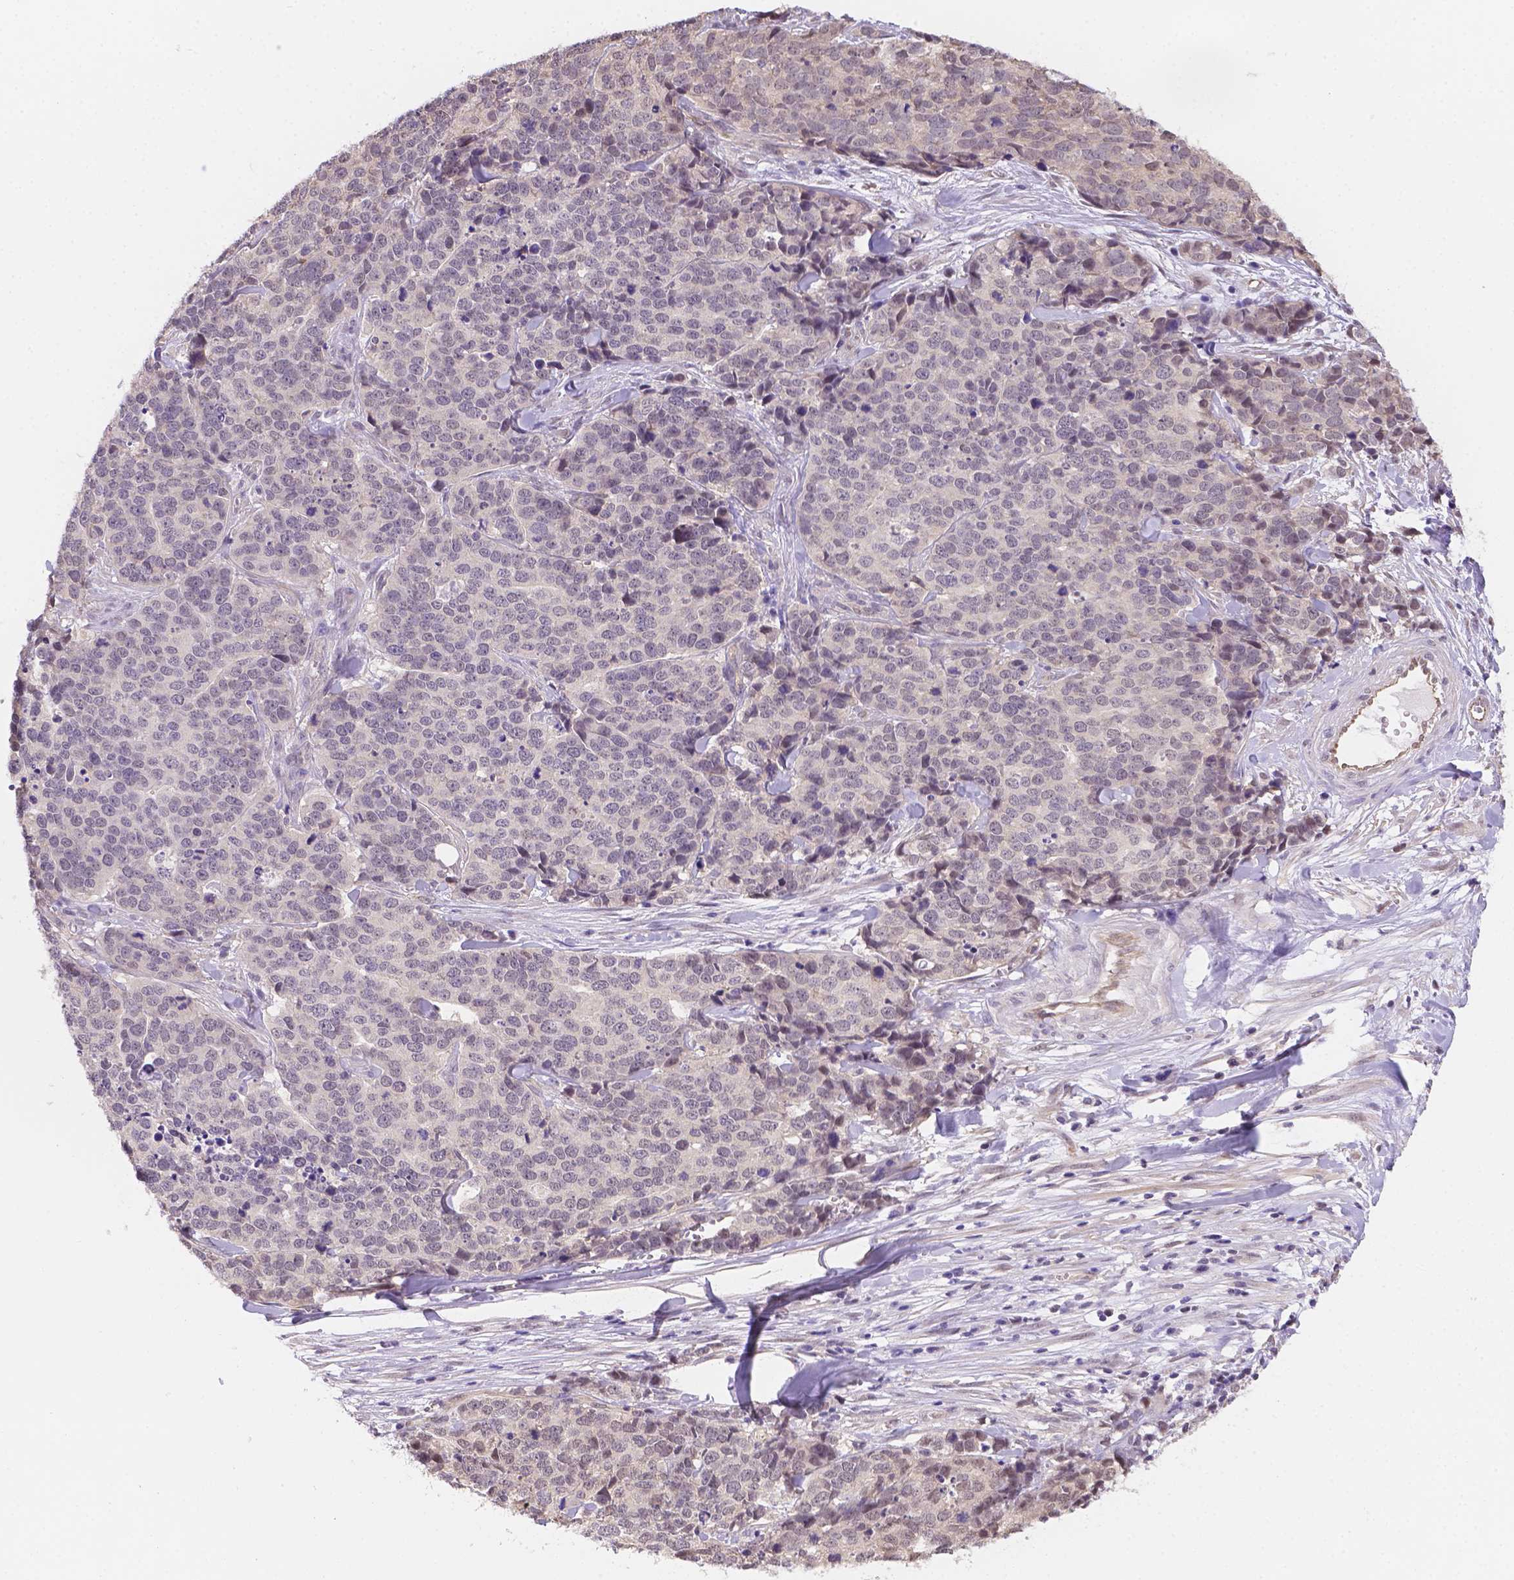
{"staining": {"intensity": "negative", "quantity": "none", "location": "none"}, "tissue": "ovarian cancer", "cell_type": "Tumor cells", "image_type": "cancer", "snomed": [{"axis": "morphology", "description": "Carcinoma, endometroid"}, {"axis": "topography", "description": "Ovary"}], "caption": "DAB immunohistochemical staining of human ovarian endometroid carcinoma displays no significant expression in tumor cells.", "gene": "NXPE2", "patient": {"sex": "female", "age": 65}}